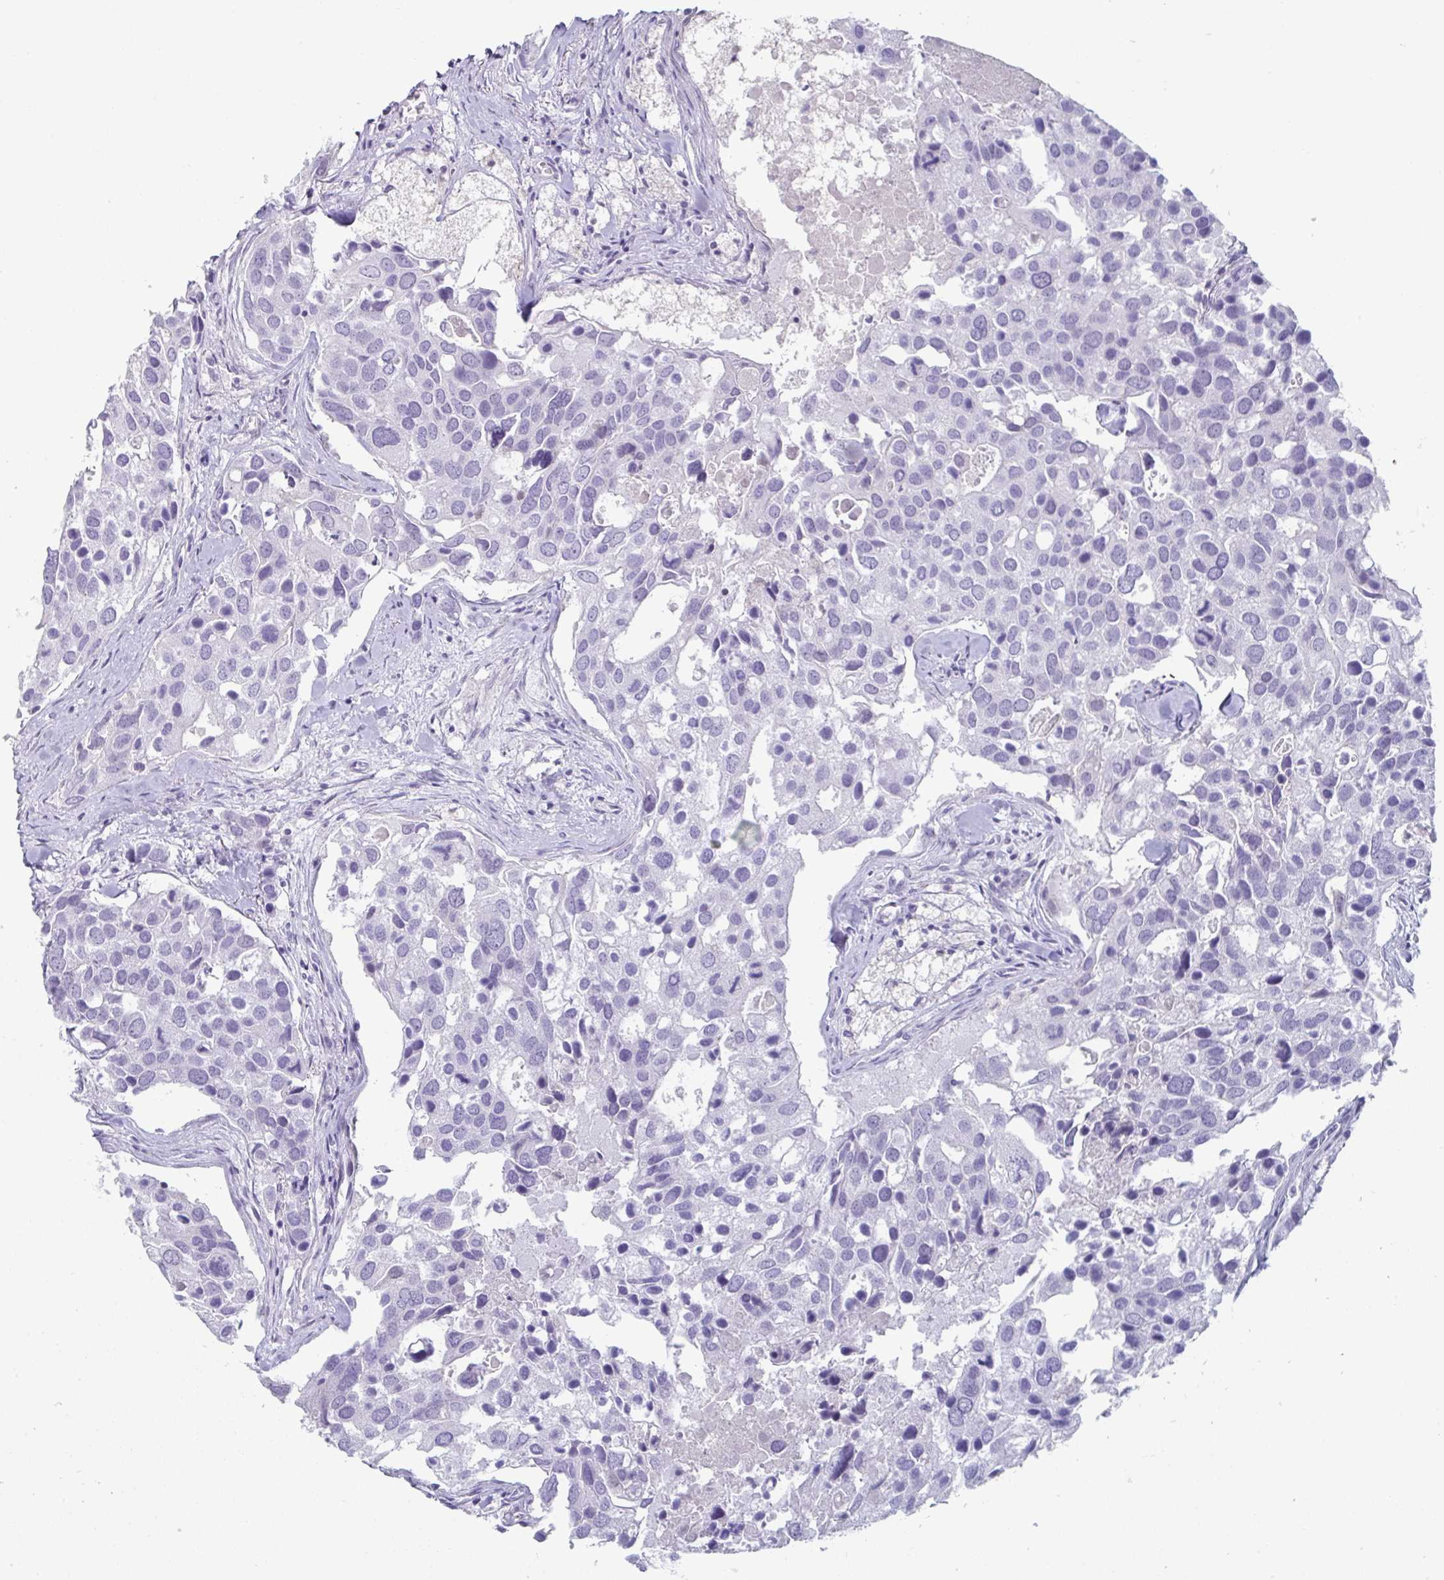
{"staining": {"intensity": "negative", "quantity": "none", "location": "none"}, "tissue": "breast cancer", "cell_type": "Tumor cells", "image_type": "cancer", "snomed": [{"axis": "morphology", "description": "Duct carcinoma"}, {"axis": "topography", "description": "Breast"}], "caption": "DAB (3,3'-diaminobenzidine) immunohistochemical staining of breast infiltrating ductal carcinoma exhibits no significant positivity in tumor cells.", "gene": "VSIG10L", "patient": {"sex": "female", "age": 83}}